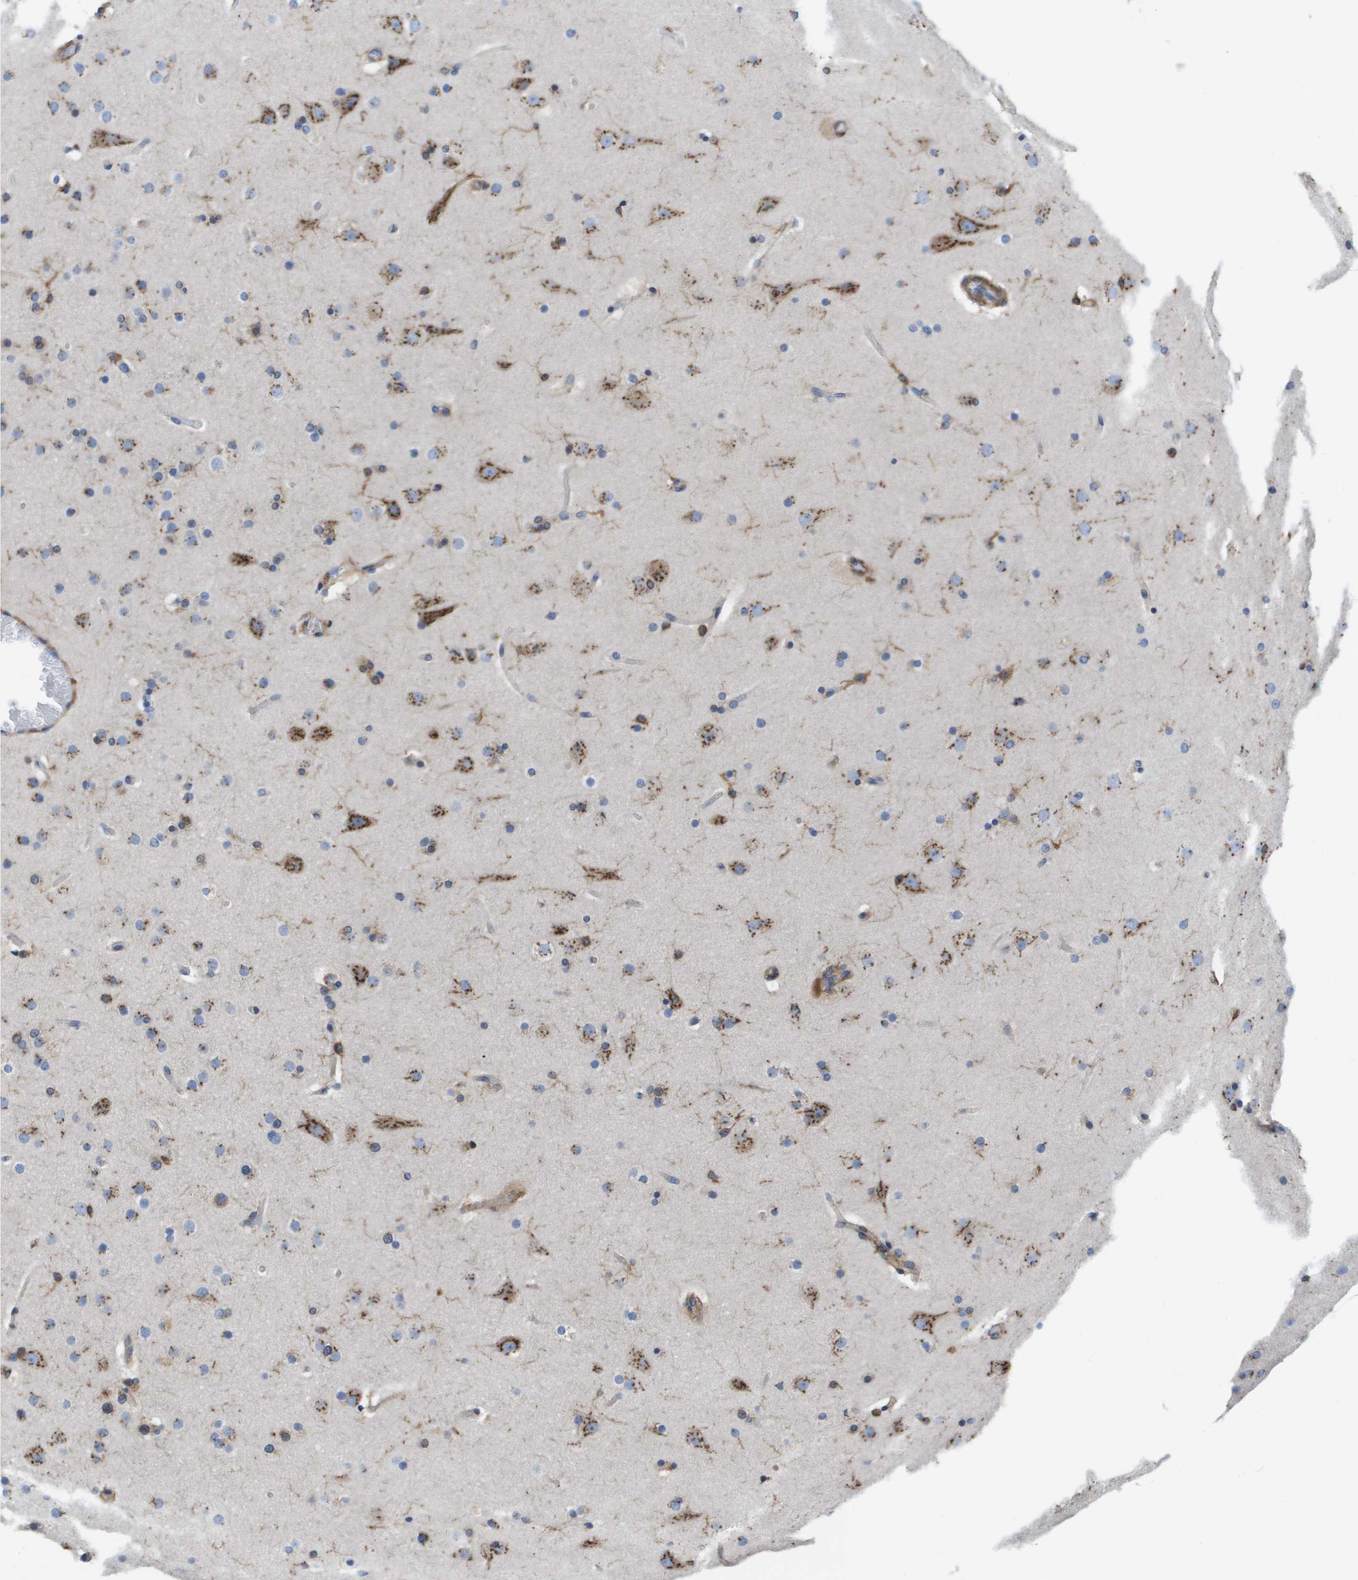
{"staining": {"intensity": "weak", "quantity": "25%-75%", "location": "cytoplasmic/membranous"}, "tissue": "cerebral cortex", "cell_type": "Endothelial cells", "image_type": "normal", "snomed": [{"axis": "morphology", "description": "Normal tissue, NOS"}, {"axis": "topography", "description": "Cerebral cortex"}], "caption": "Normal cerebral cortex reveals weak cytoplasmic/membranous positivity in about 25%-75% of endothelial cells (brown staining indicates protein expression, while blue staining denotes nuclei)..", "gene": "SLC37A2", "patient": {"sex": "male", "age": 57}}